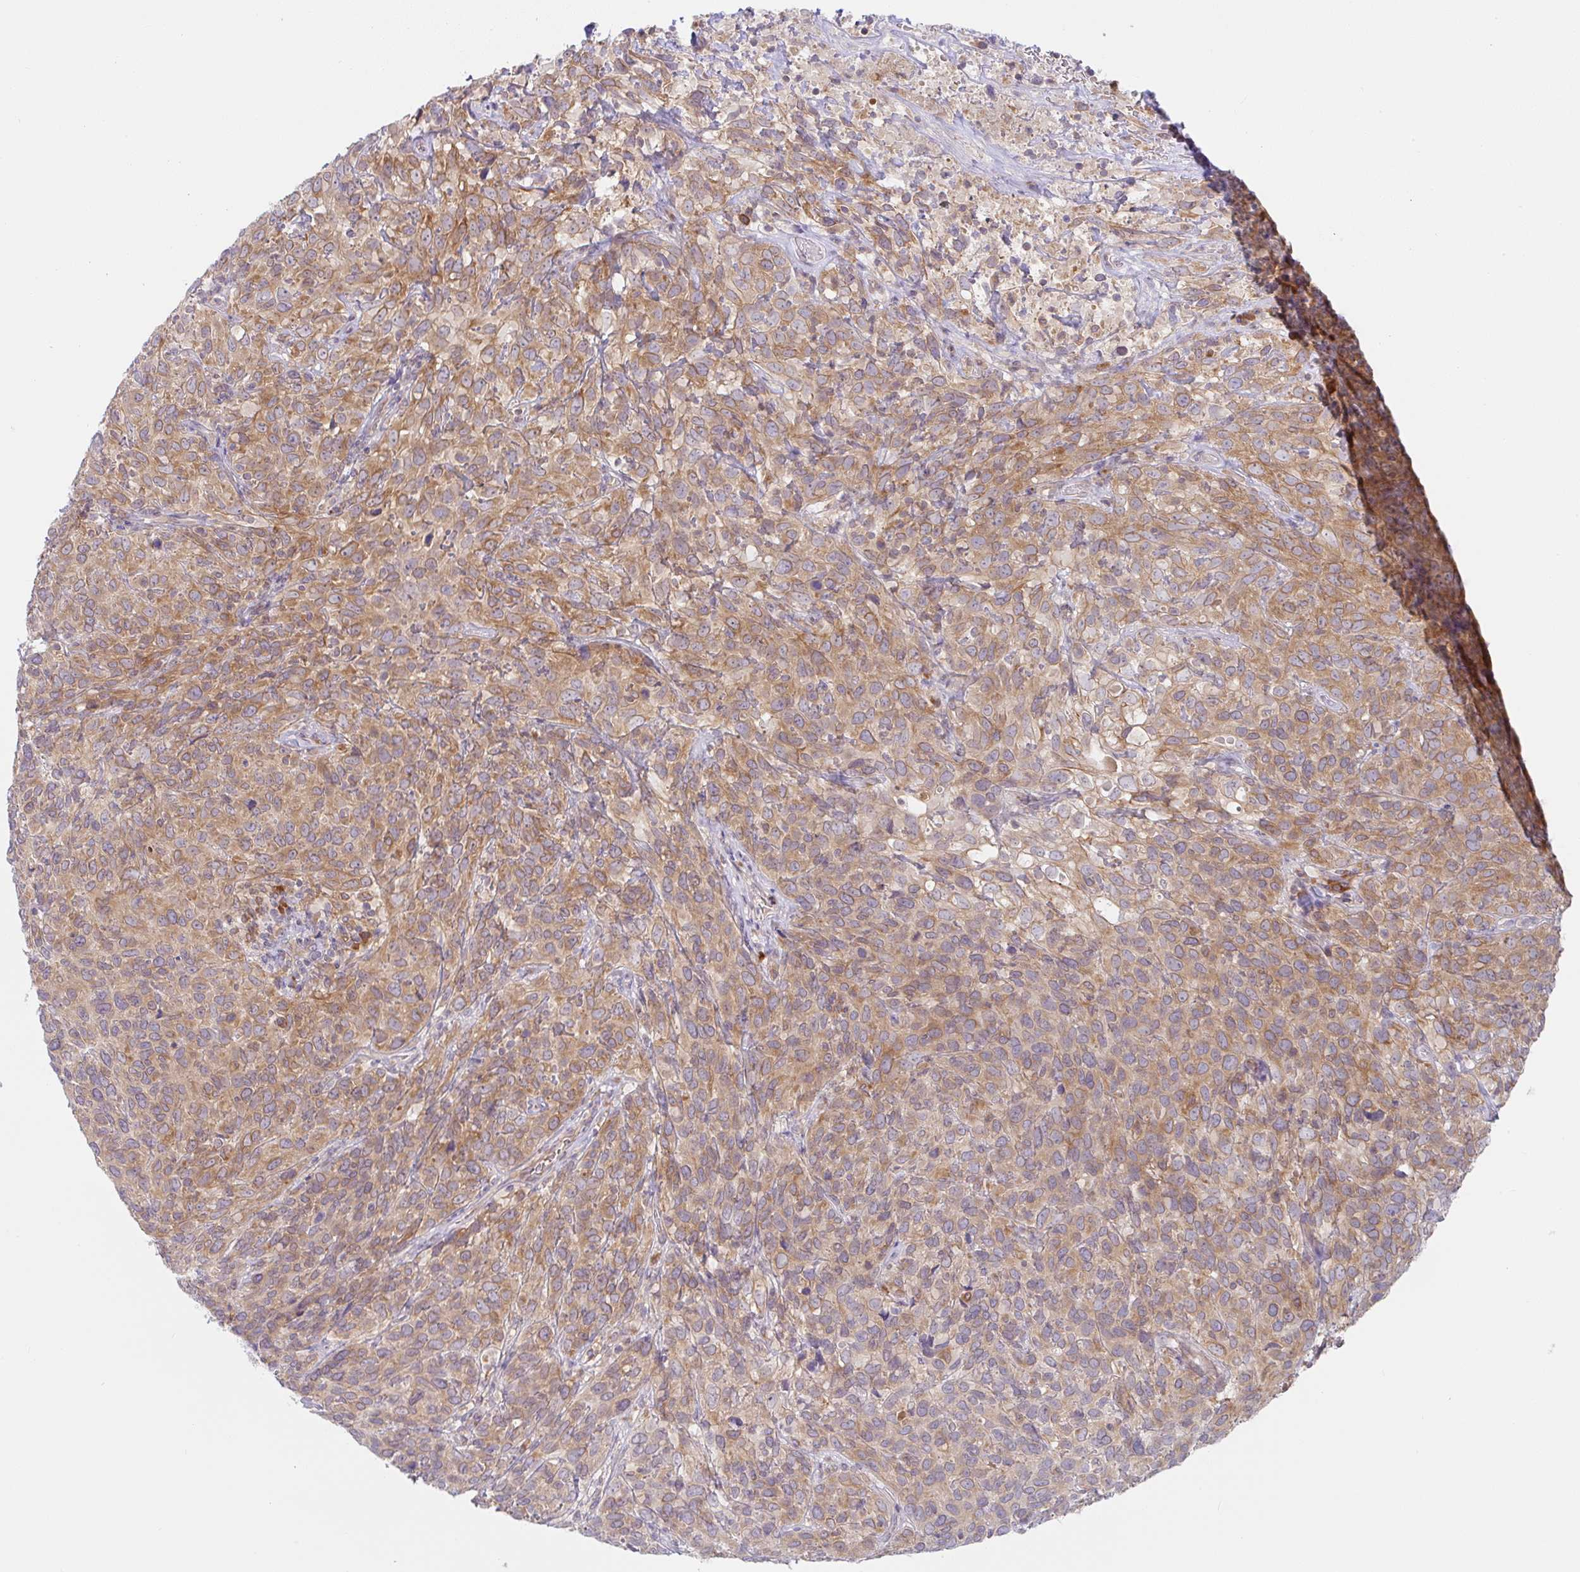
{"staining": {"intensity": "moderate", "quantity": ">75%", "location": "cytoplasmic/membranous"}, "tissue": "cervical cancer", "cell_type": "Tumor cells", "image_type": "cancer", "snomed": [{"axis": "morphology", "description": "Squamous cell carcinoma, NOS"}, {"axis": "topography", "description": "Cervix"}], "caption": "Immunohistochemistry image of human cervical cancer stained for a protein (brown), which exhibits medium levels of moderate cytoplasmic/membranous staining in about >75% of tumor cells.", "gene": "DERL2", "patient": {"sex": "female", "age": 51}}